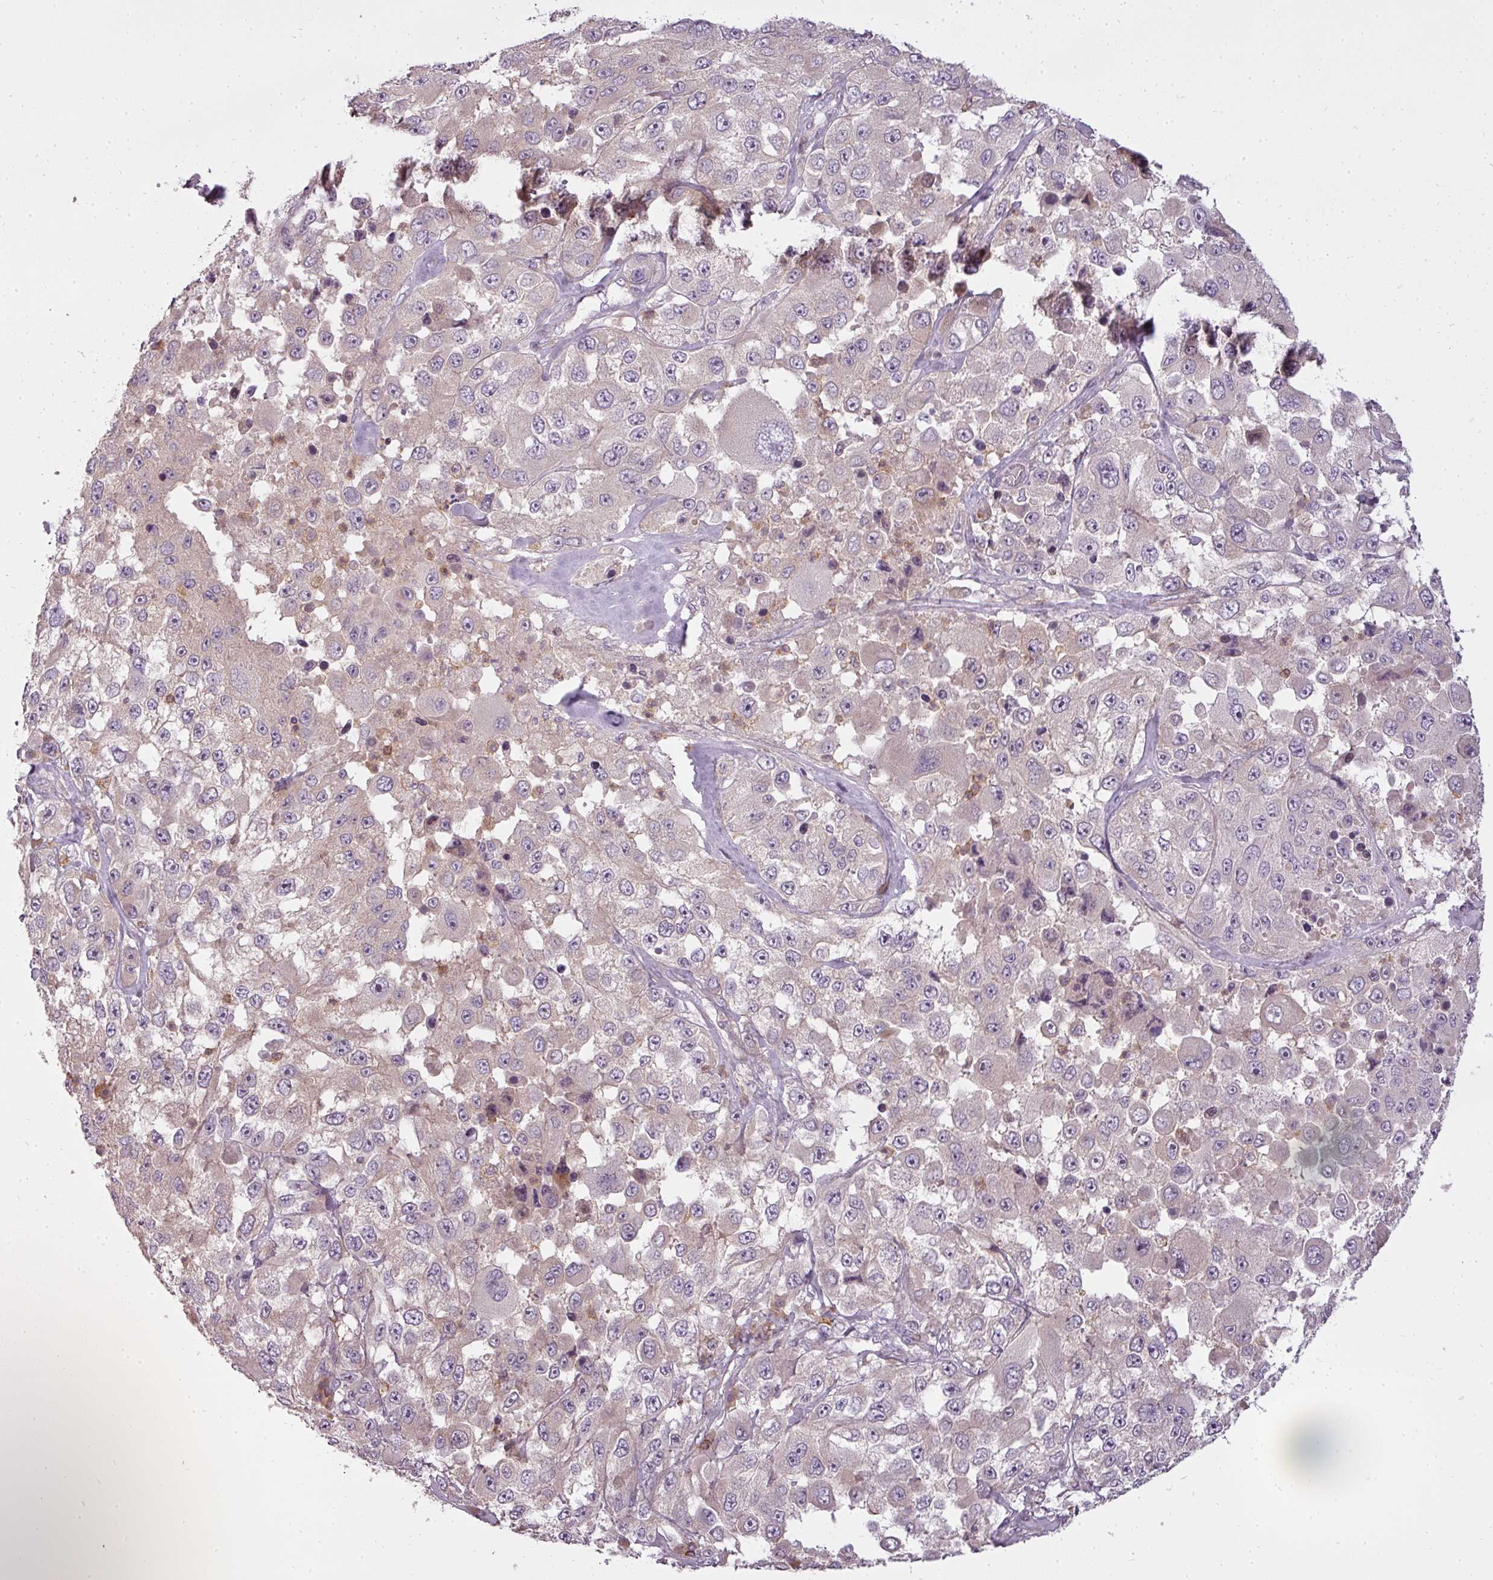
{"staining": {"intensity": "negative", "quantity": "none", "location": "none"}, "tissue": "melanoma", "cell_type": "Tumor cells", "image_type": "cancer", "snomed": [{"axis": "morphology", "description": "Malignant melanoma, Metastatic site"}, {"axis": "topography", "description": "Lymph node"}], "caption": "There is no significant positivity in tumor cells of malignant melanoma (metastatic site).", "gene": "STK4", "patient": {"sex": "male", "age": 62}}